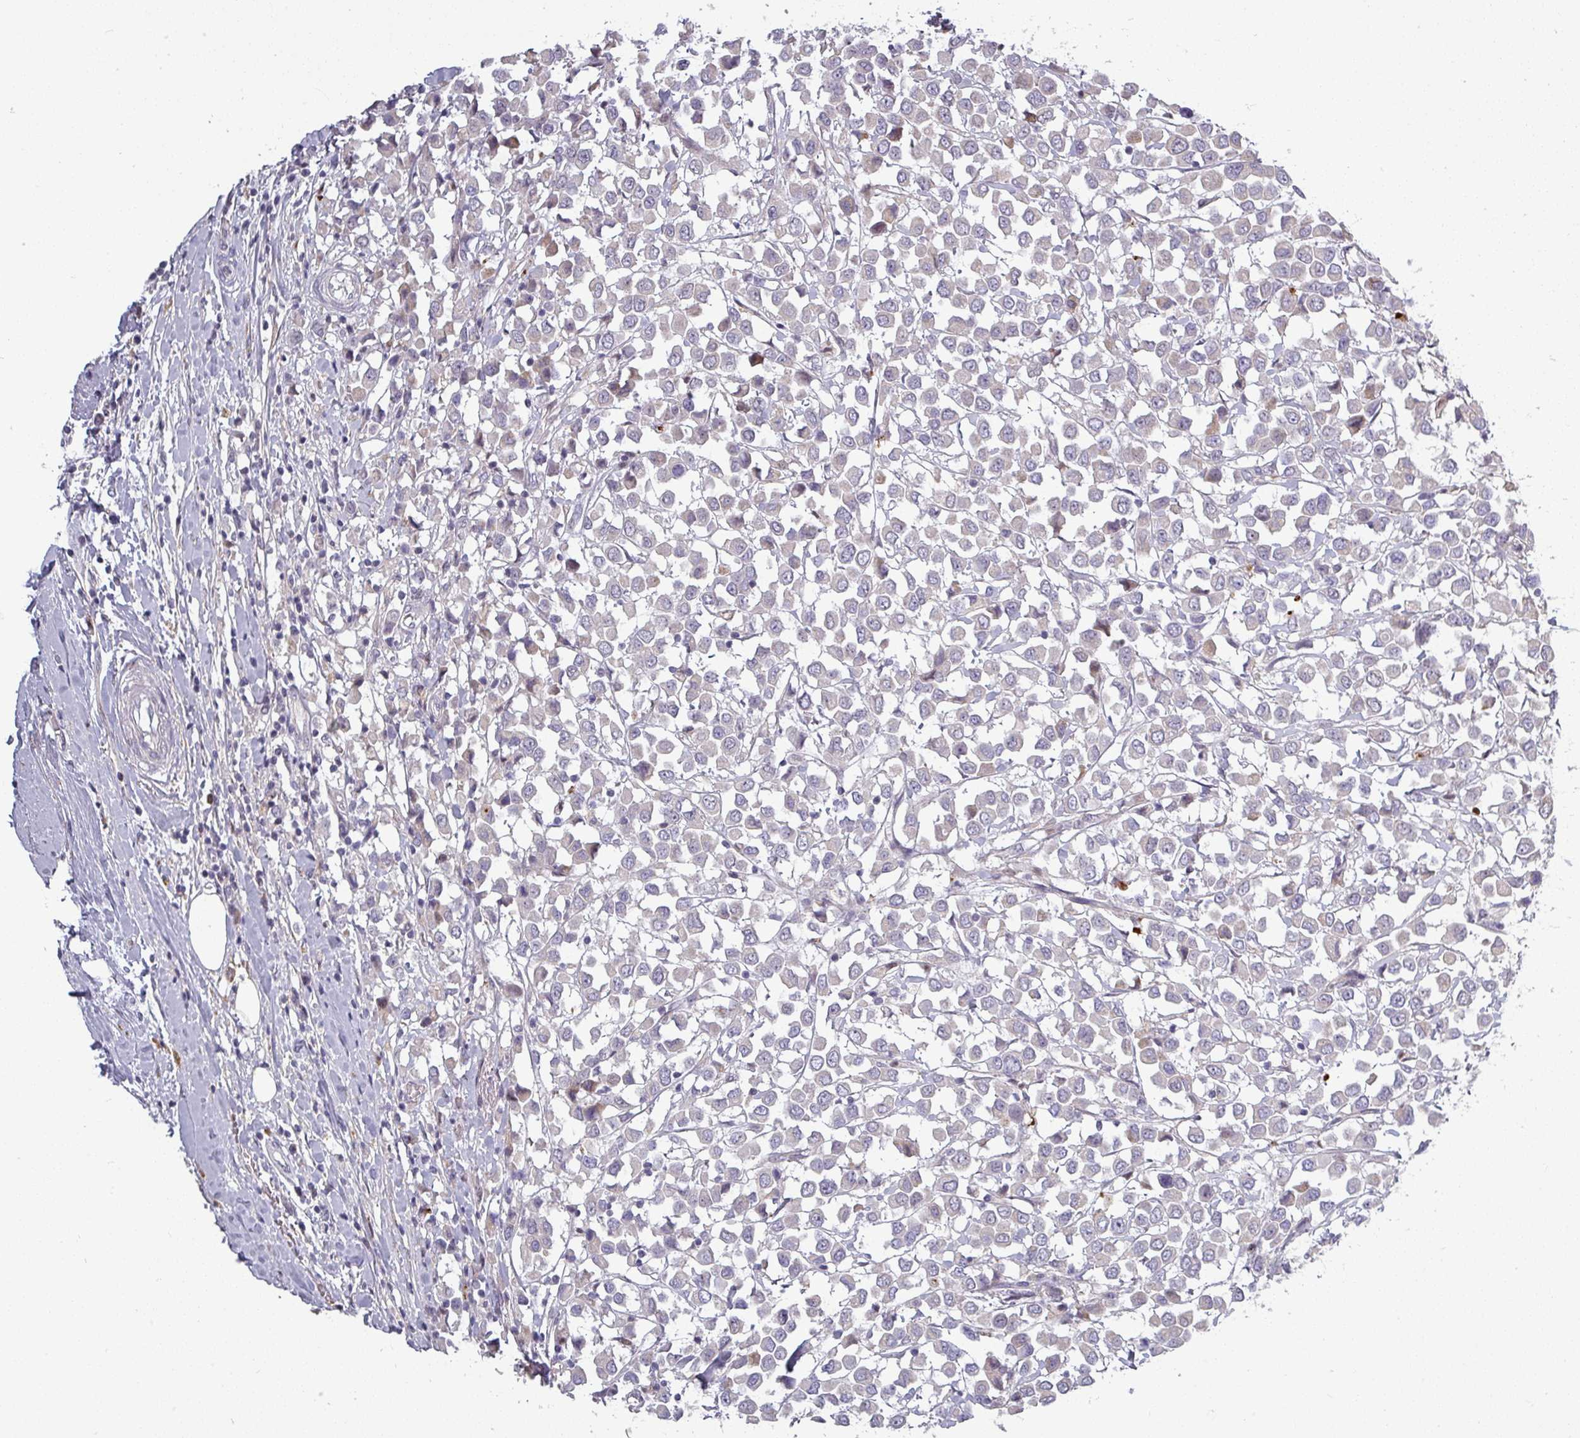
{"staining": {"intensity": "negative", "quantity": "none", "location": "none"}, "tissue": "breast cancer", "cell_type": "Tumor cells", "image_type": "cancer", "snomed": [{"axis": "morphology", "description": "Duct carcinoma"}, {"axis": "topography", "description": "Breast"}], "caption": "Tumor cells show no significant staining in breast cancer (intraductal carcinoma).", "gene": "C2orf16", "patient": {"sex": "female", "age": 61}}